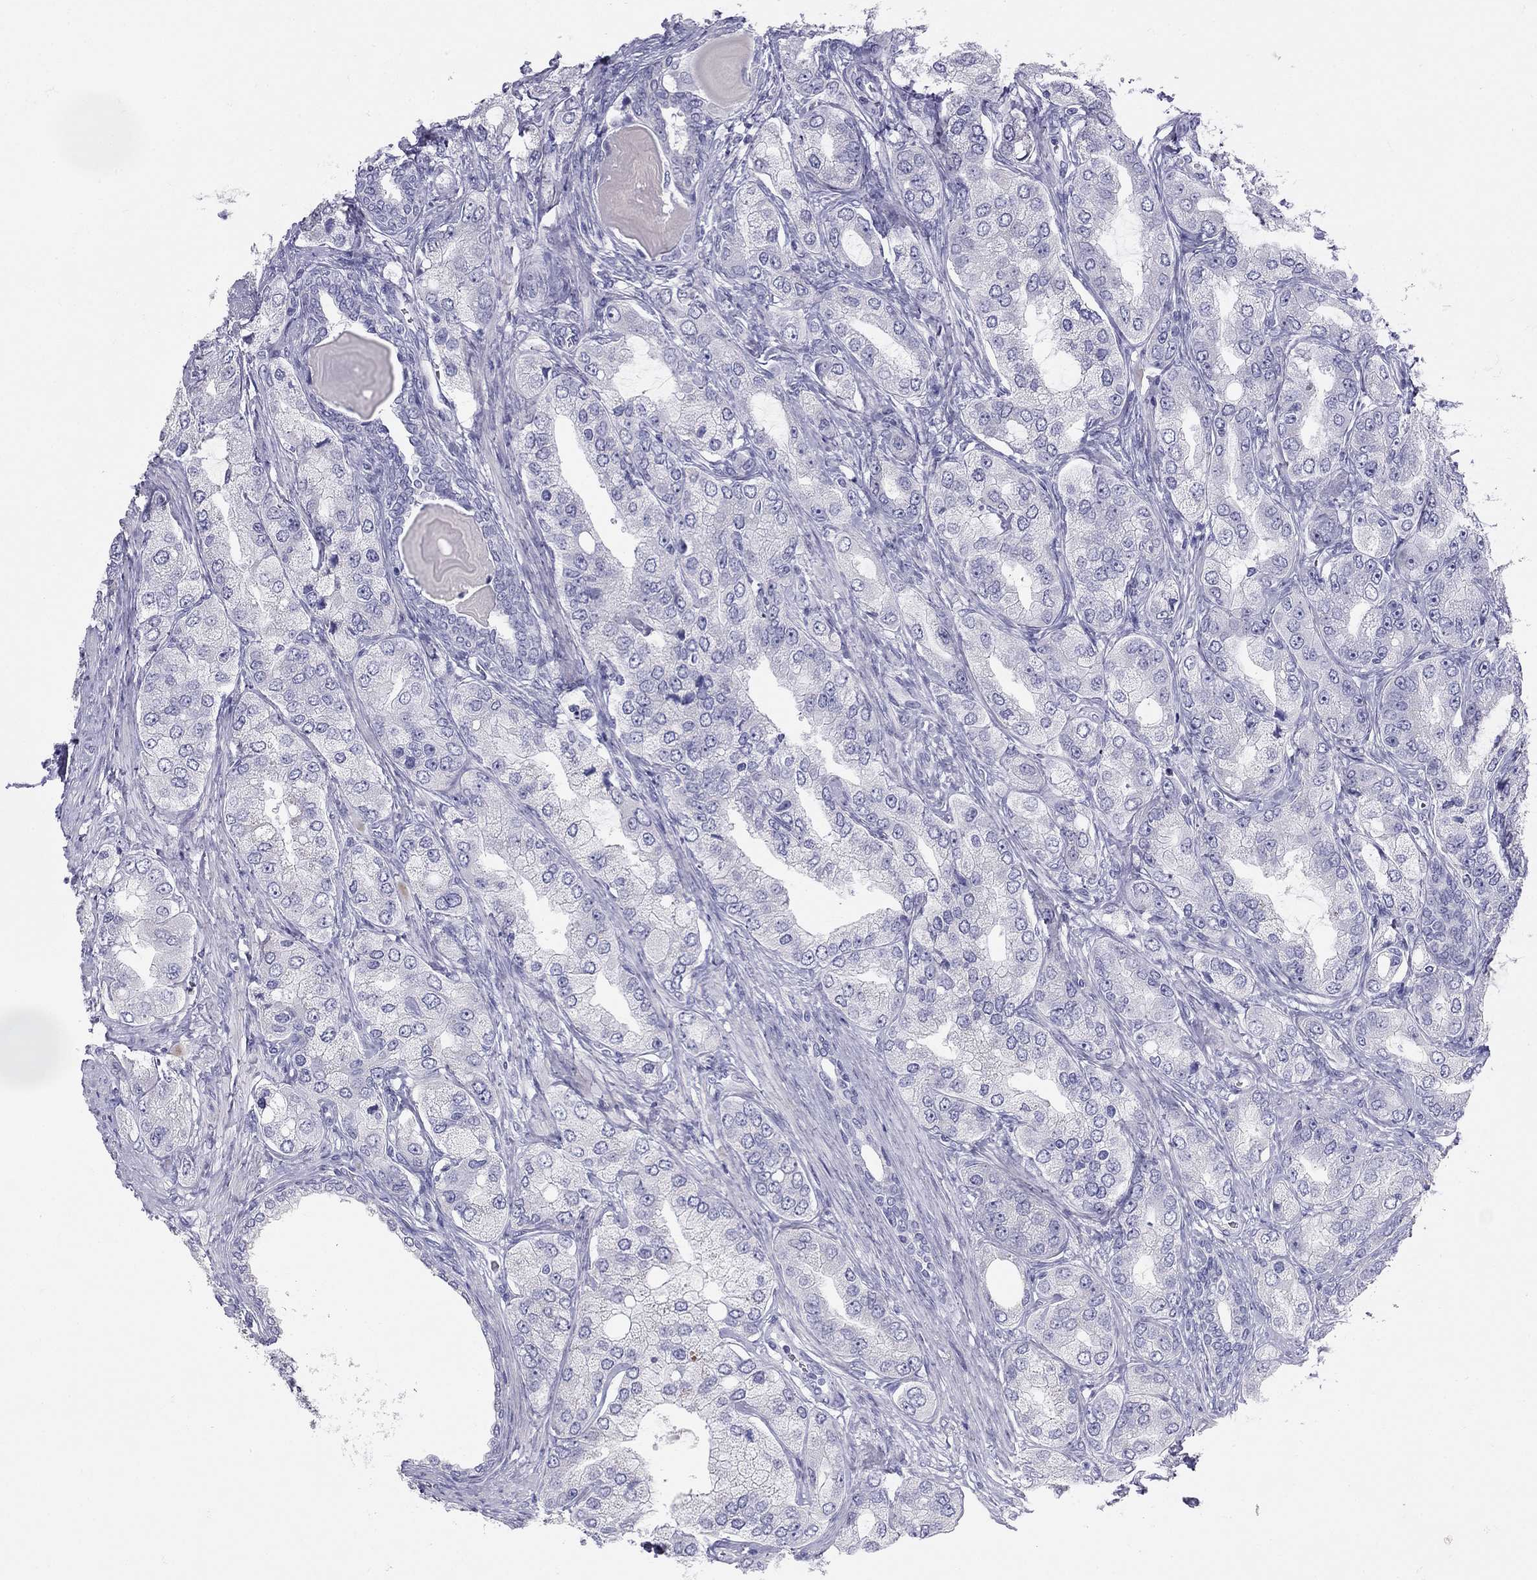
{"staining": {"intensity": "negative", "quantity": "none", "location": "none"}, "tissue": "prostate cancer", "cell_type": "Tumor cells", "image_type": "cancer", "snomed": [{"axis": "morphology", "description": "Adenocarcinoma, Low grade"}, {"axis": "topography", "description": "Prostate"}], "caption": "An image of human prostate adenocarcinoma (low-grade) is negative for staining in tumor cells. (Stains: DAB immunohistochemistry (IHC) with hematoxylin counter stain, Microscopy: brightfield microscopy at high magnification).", "gene": "RFLNA", "patient": {"sex": "male", "age": 69}}